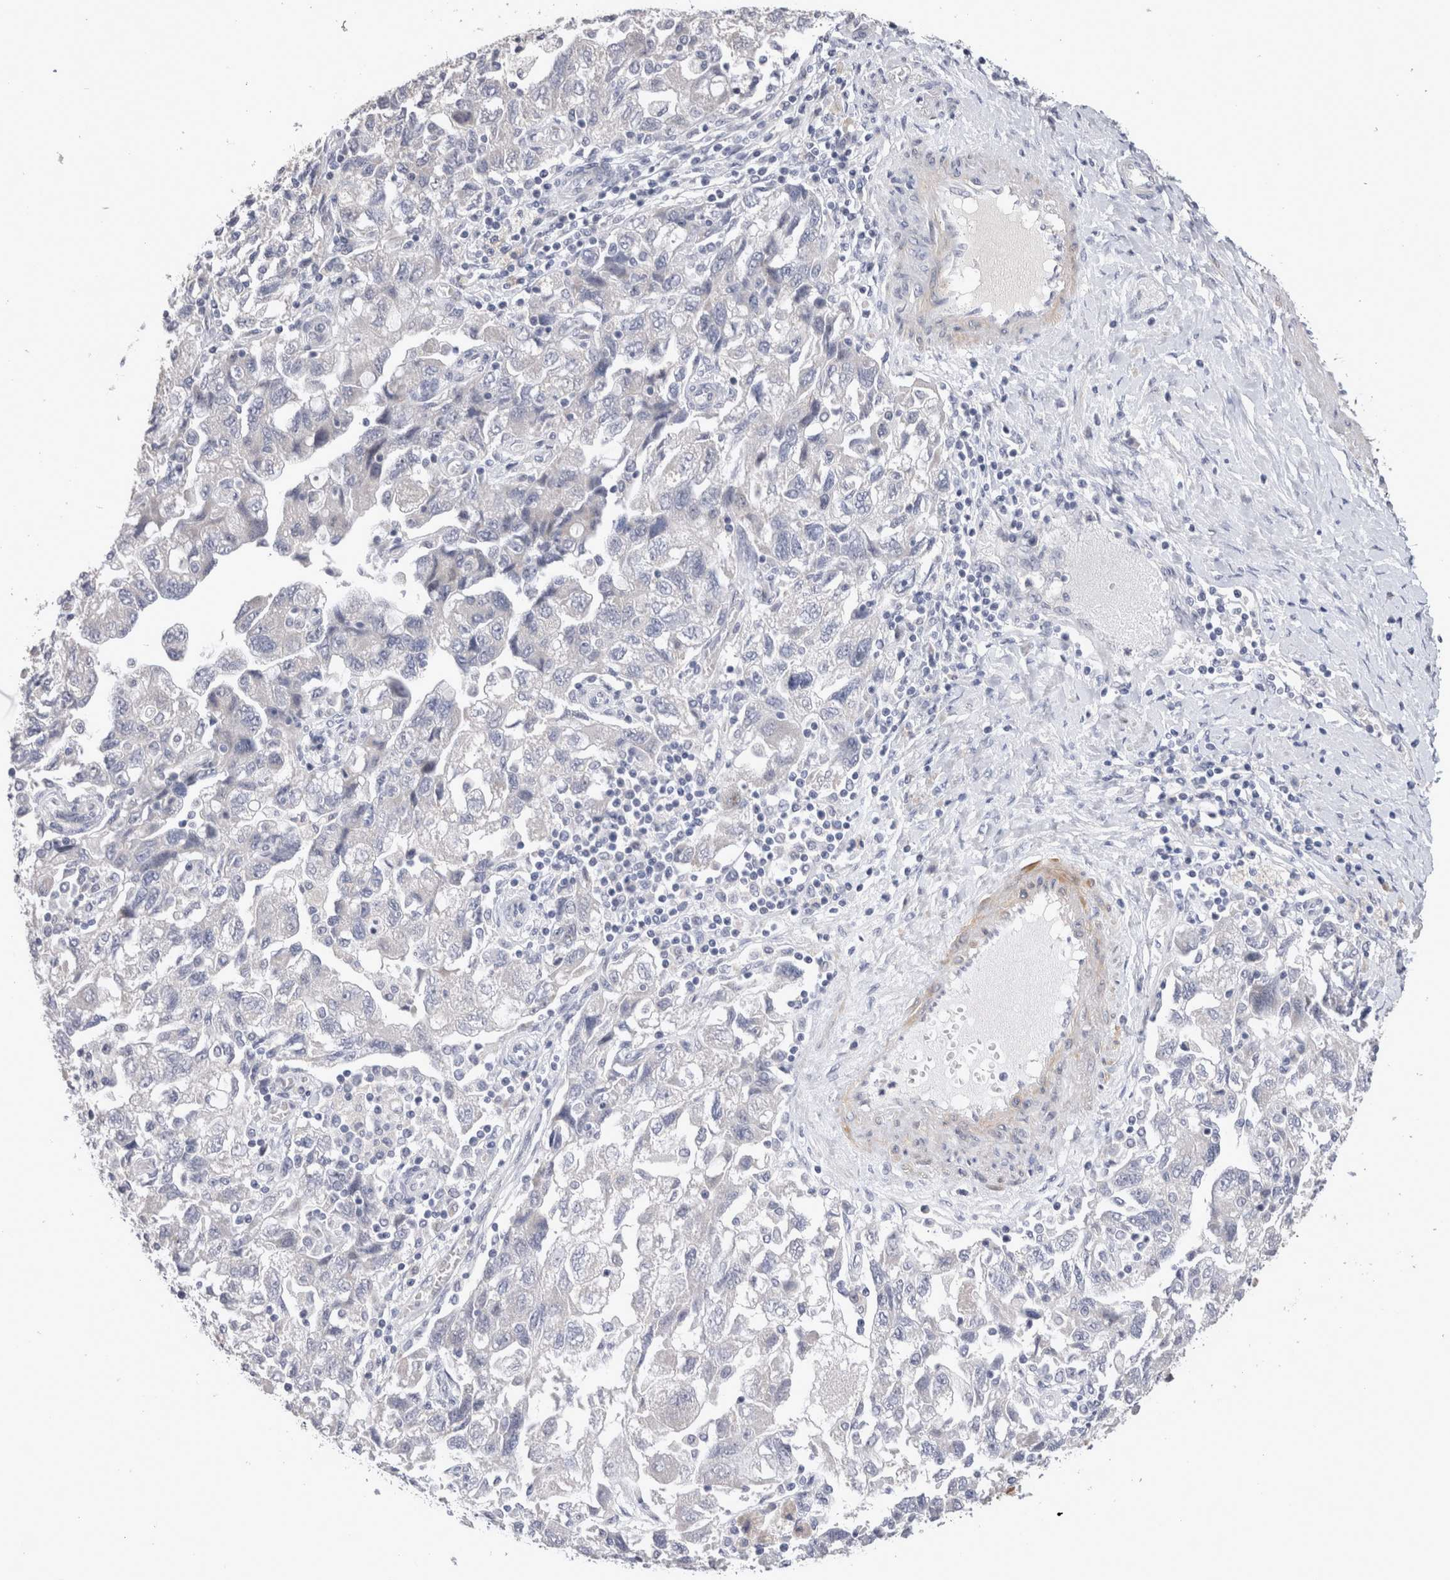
{"staining": {"intensity": "negative", "quantity": "none", "location": "none"}, "tissue": "ovarian cancer", "cell_type": "Tumor cells", "image_type": "cancer", "snomed": [{"axis": "morphology", "description": "Carcinoma, NOS"}, {"axis": "morphology", "description": "Cystadenocarcinoma, serous, NOS"}, {"axis": "topography", "description": "Ovary"}], "caption": "Tumor cells are negative for brown protein staining in ovarian carcinoma.", "gene": "CRYBG1", "patient": {"sex": "female", "age": 69}}